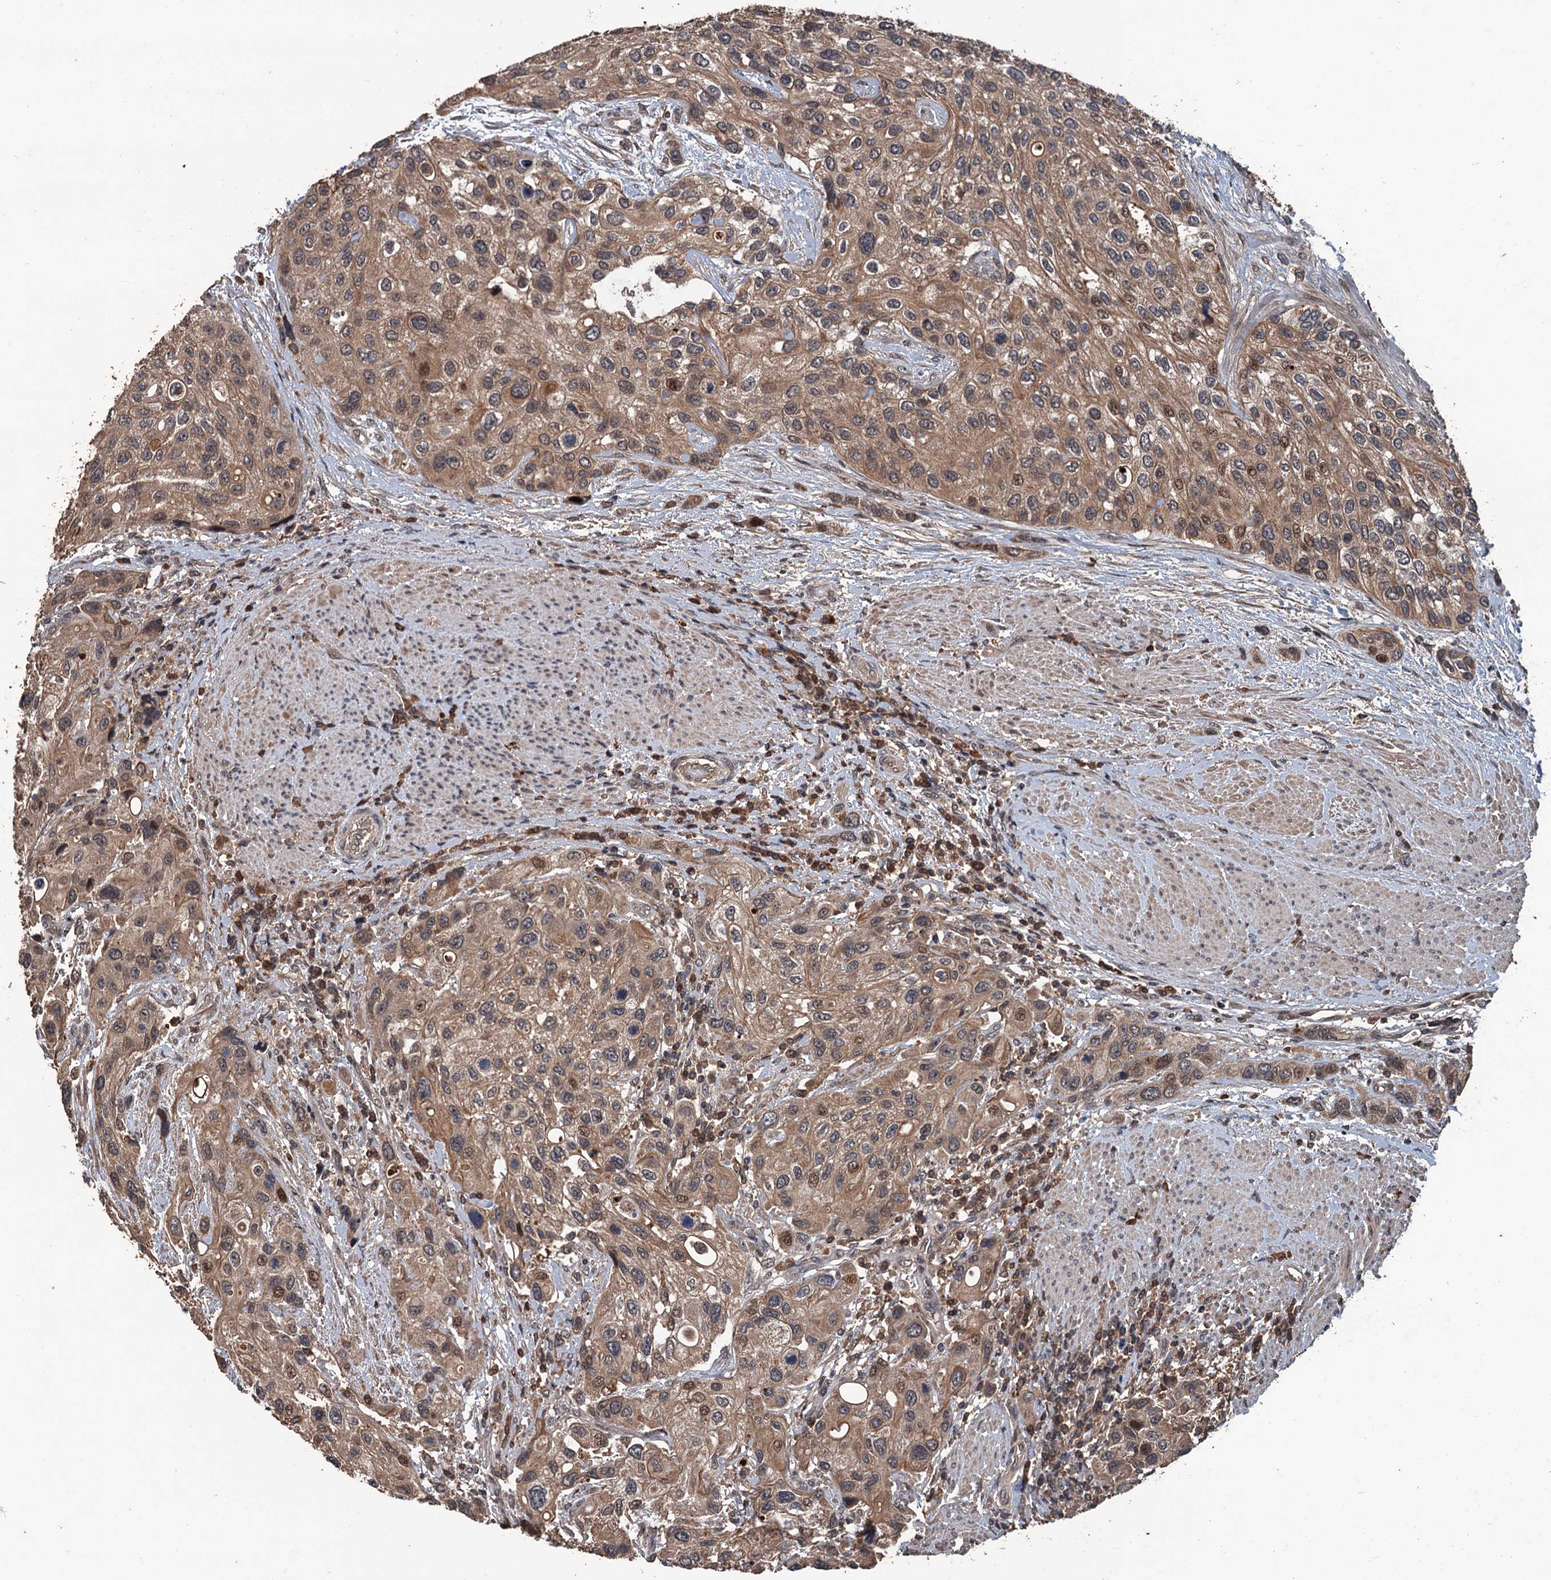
{"staining": {"intensity": "moderate", "quantity": ">75%", "location": "cytoplasmic/membranous,nuclear"}, "tissue": "urothelial cancer", "cell_type": "Tumor cells", "image_type": "cancer", "snomed": [{"axis": "morphology", "description": "Normal tissue, NOS"}, {"axis": "morphology", "description": "Urothelial carcinoma, High grade"}, {"axis": "topography", "description": "Vascular tissue"}, {"axis": "topography", "description": "Urinary bladder"}], "caption": "Human high-grade urothelial carcinoma stained for a protein (brown) reveals moderate cytoplasmic/membranous and nuclear positive expression in about >75% of tumor cells.", "gene": "ZNF438", "patient": {"sex": "female", "age": 56}}